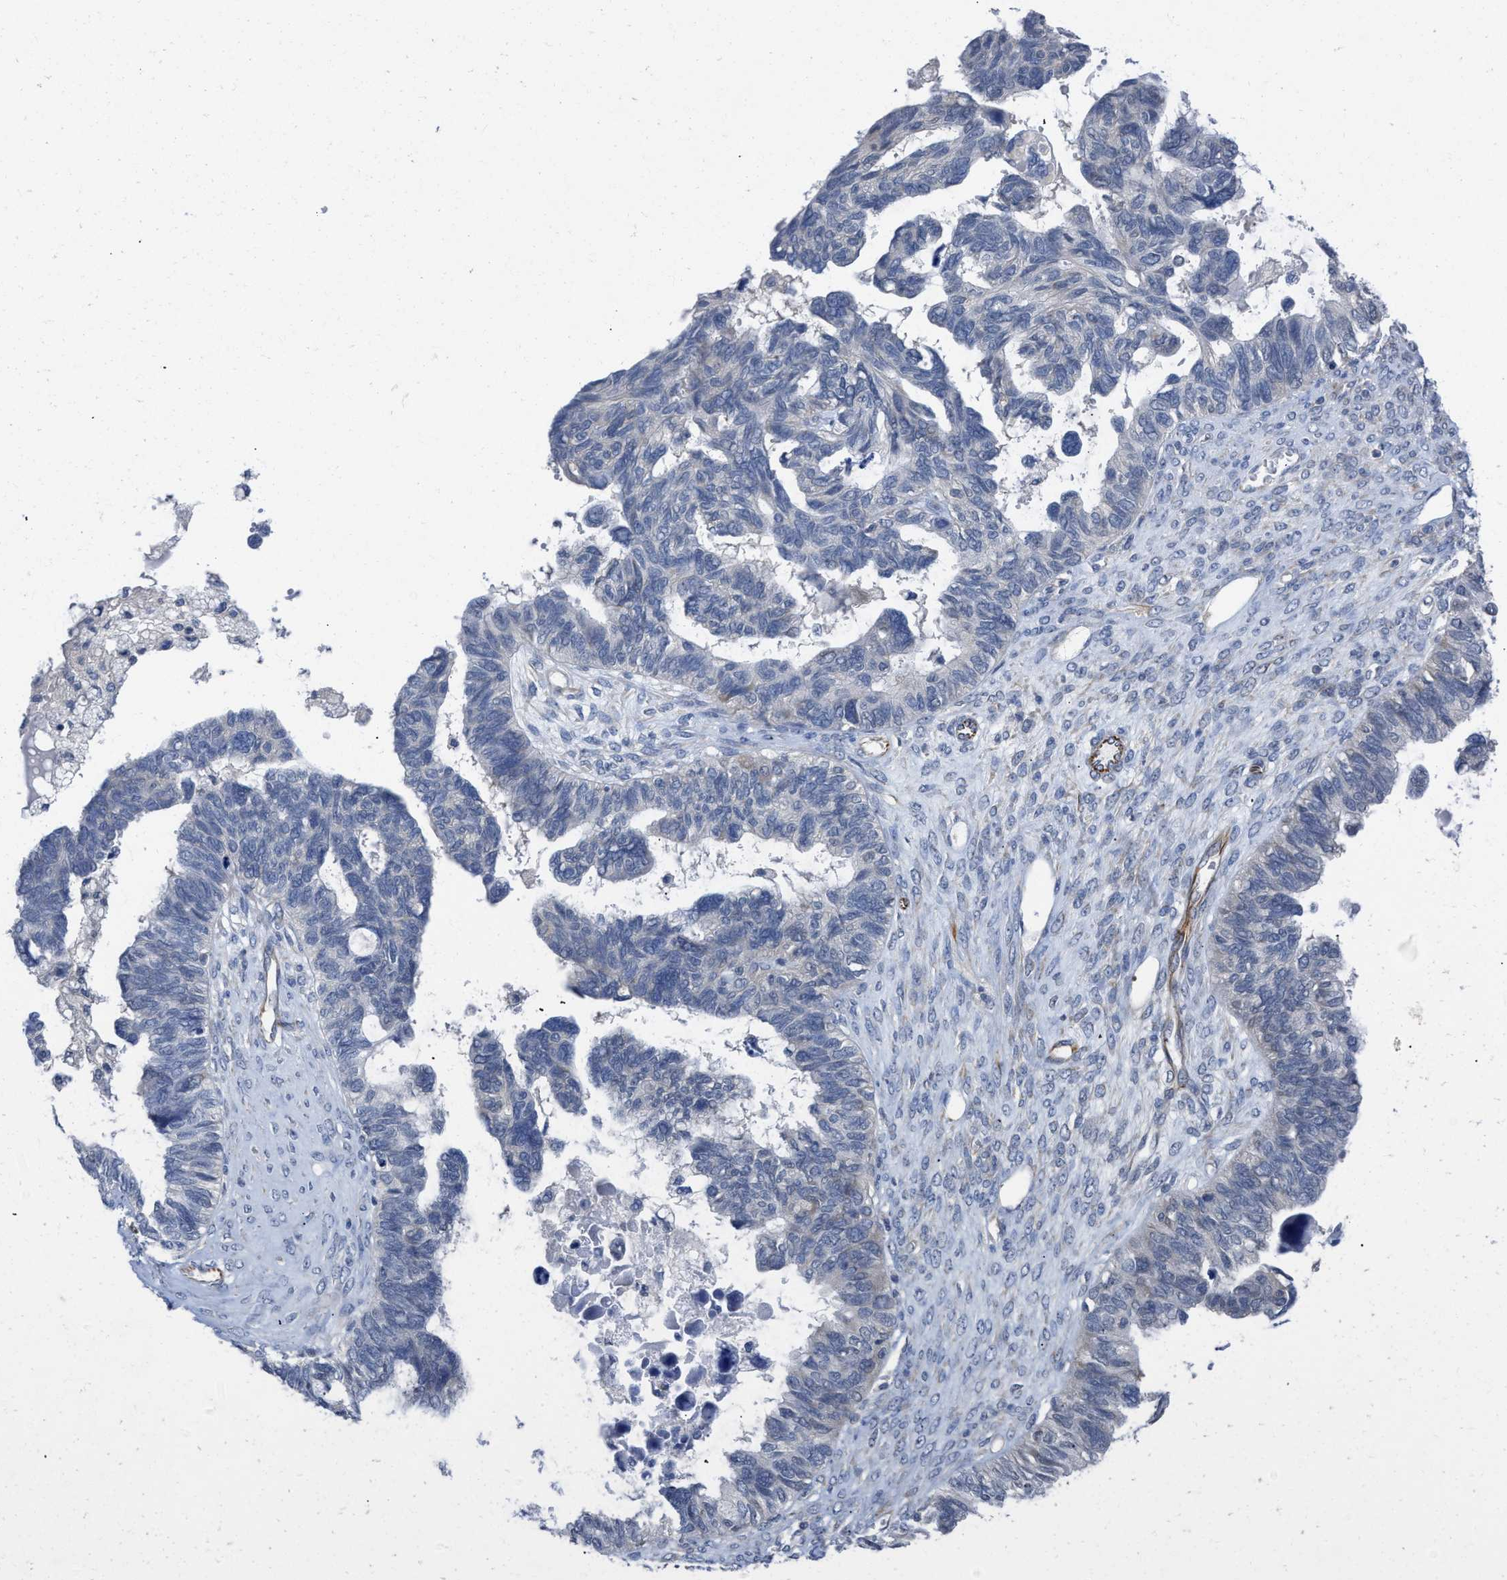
{"staining": {"intensity": "negative", "quantity": "none", "location": "none"}, "tissue": "ovarian cancer", "cell_type": "Tumor cells", "image_type": "cancer", "snomed": [{"axis": "morphology", "description": "Cystadenocarcinoma, serous, NOS"}, {"axis": "topography", "description": "Ovary"}], "caption": "This is a image of IHC staining of ovarian cancer, which shows no staining in tumor cells.", "gene": "TMEM131", "patient": {"sex": "female", "age": 79}}